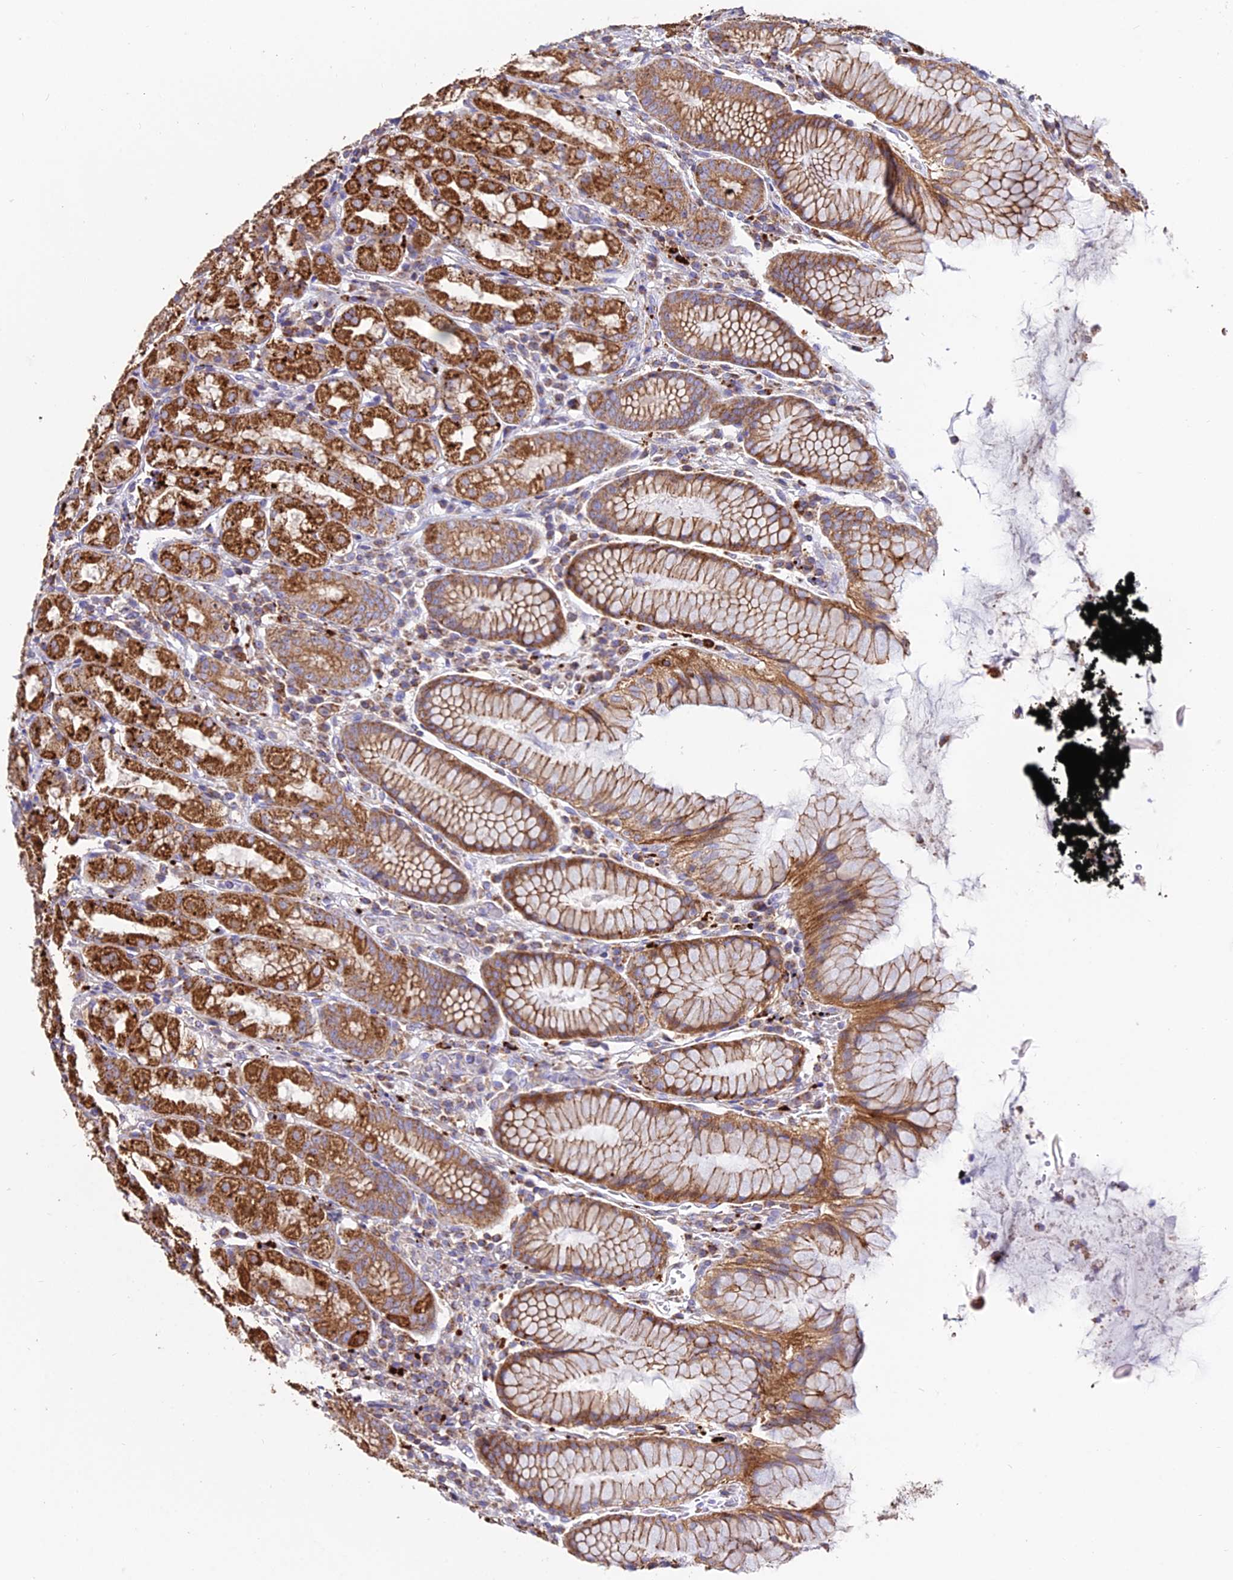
{"staining": {"intensity": "strong", "quantity": ">75%", "location": "cytoplasmic/membranous"}, "tissue": "stomach", "cell_type": "Glandular cells", "image_type": "normal", "snomed": [{"axis": "morphology", "description": "Normal tissue, NOS"}, {"axis": "topography", "description": "Stomach, lower"}], "caption": "Immunohistochemical staining of unremarkable human stomach displays high levels of strong cytoplasmic/membranous staining in approximately >75% of glandular cells. Nuclei are stained in blue.", "gene": "PNLIPRP3", "patient": {"sex": "female", "age": 56}}